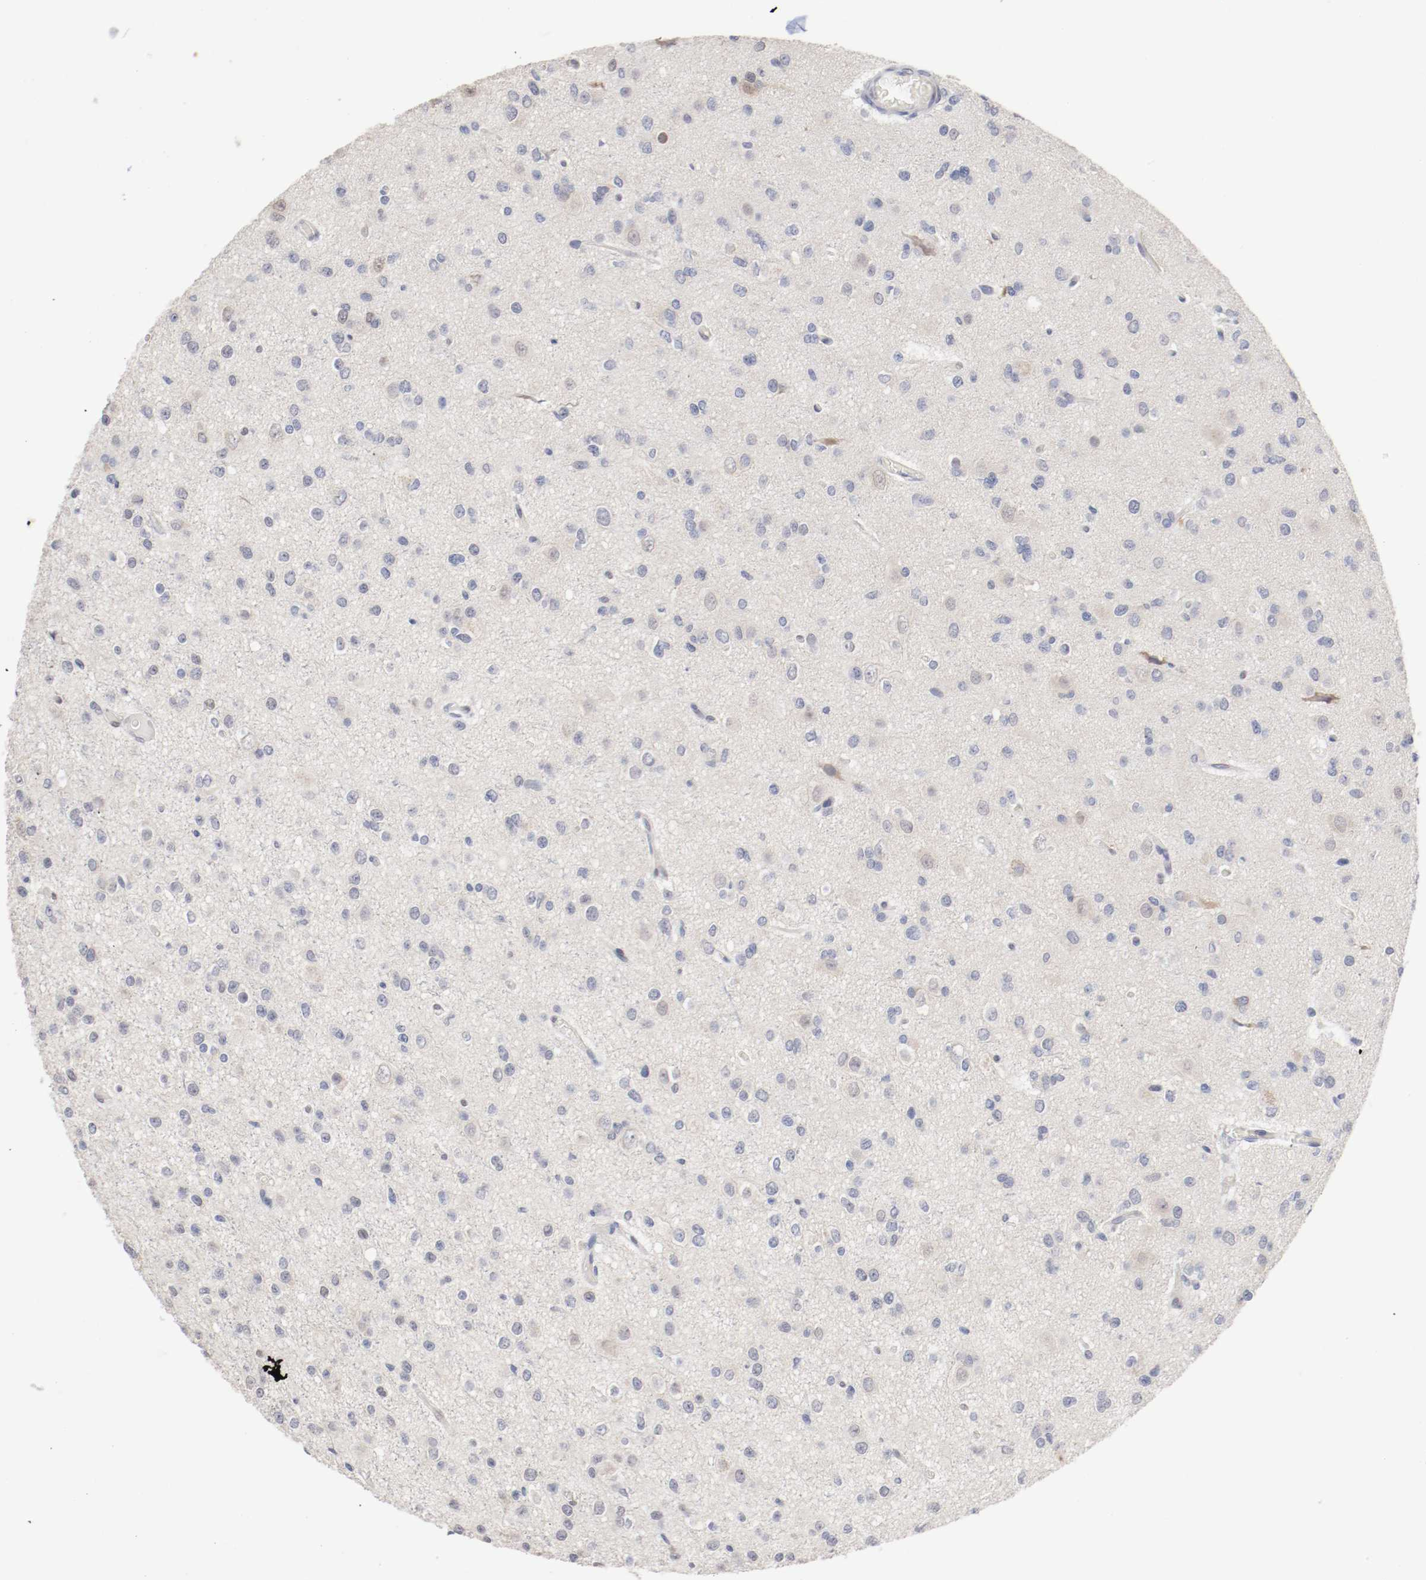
{"staining": {"intensity": "strong", "quantity": "25%-75%", "location": "nuclear"}, "tissue": "glioma", "cell_type": "Tumor cells", "image_type": "cancer", "snomed": [{"axis": "morphology", "description": "Glioma, malignant, Low grade"}, {"axis": "topography", "description": "Brain"}], "caption": "Glioma stained with immunohistochemistry (IHC) reveals strong nuclear positivity in about 25%-75% of tumor cells.", "gene": "FOSL2", "patient": {"sex": "male", "age": 42}}